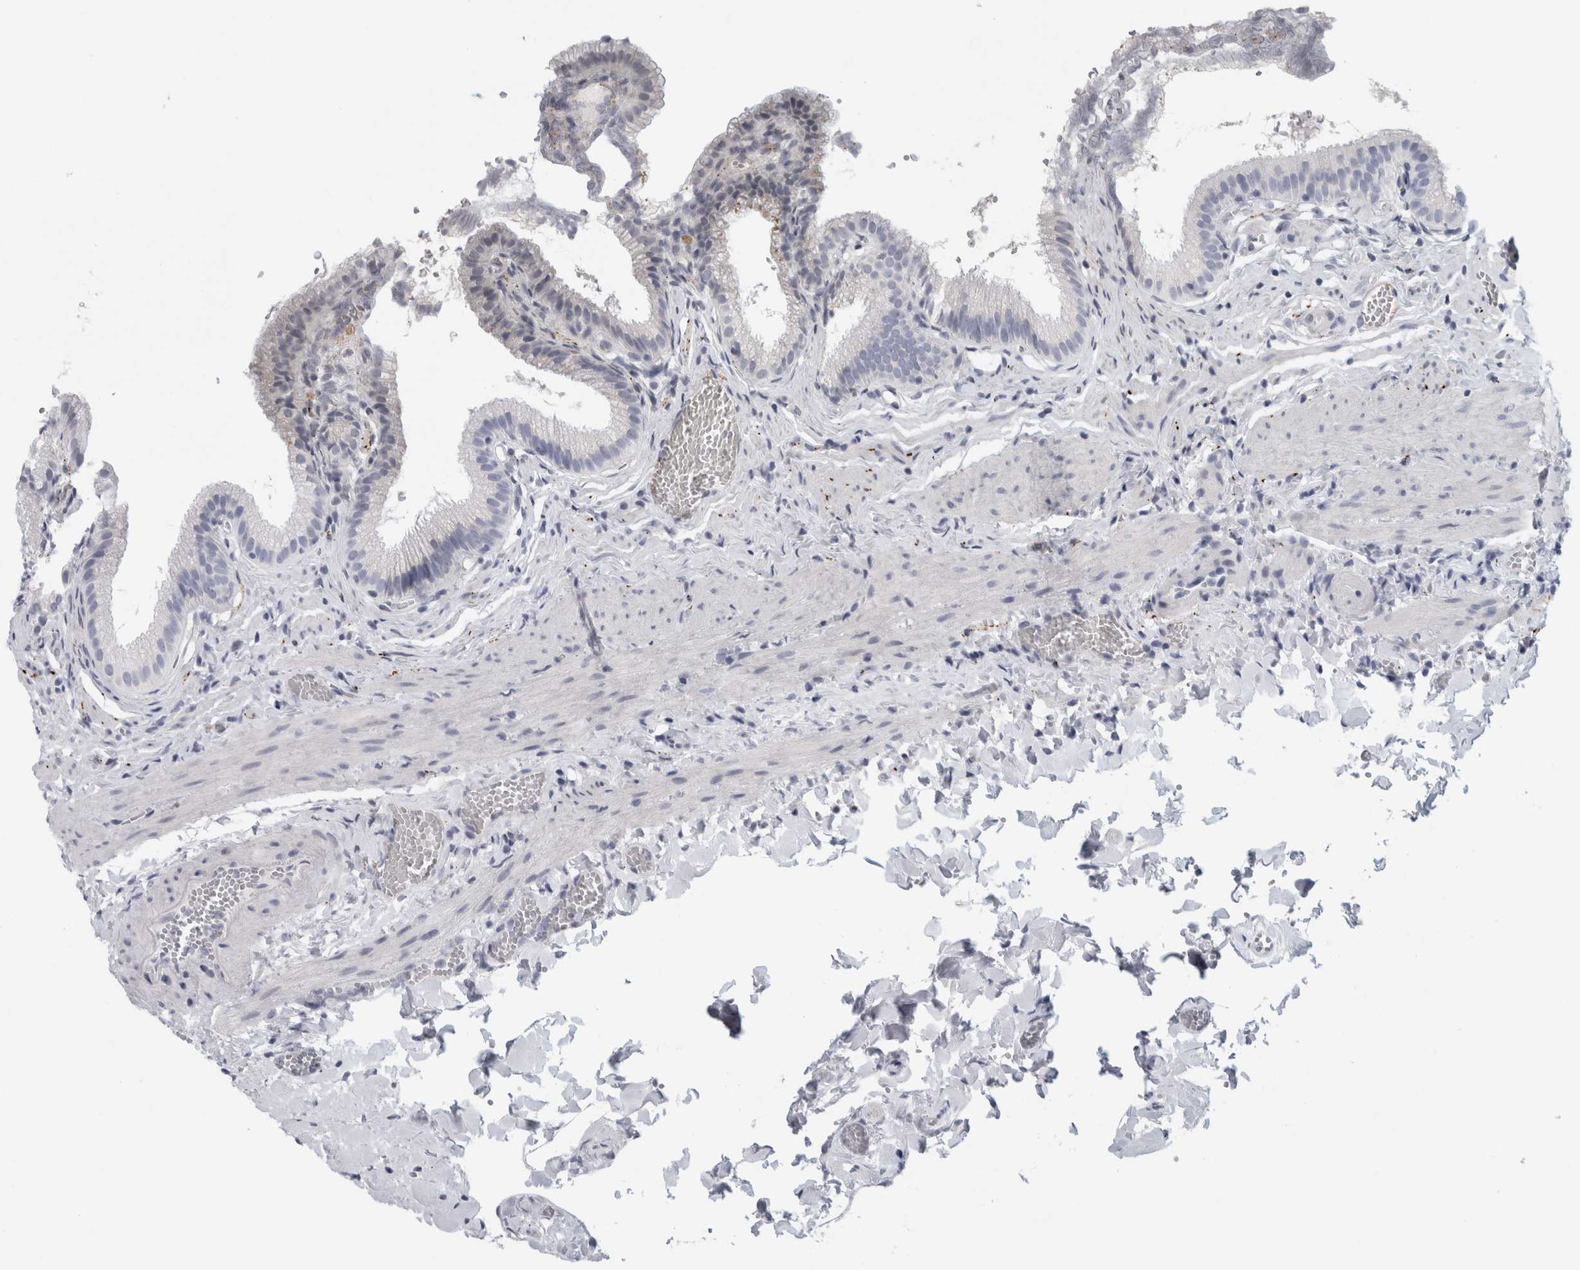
{"staining": {"intensity": "negative", "quantity": "none", "location": "none"}, "tissue": "gallbladder", "cell_type": "Glandular cells", "image_type": "normal", "snomed": [{"axis": "morphology", "description": "Normal tissue, NOS"}, {"axis": "topography", "description": "Gallbladder"}], "caption": "DAB (3,3'-diaminobenzidine) immunohistochemical staining of unremarkable gallbladder shows no significant positivity in glandular cells.", "gene": "CPE", "patient": {"sex": "male", "age": 38}}